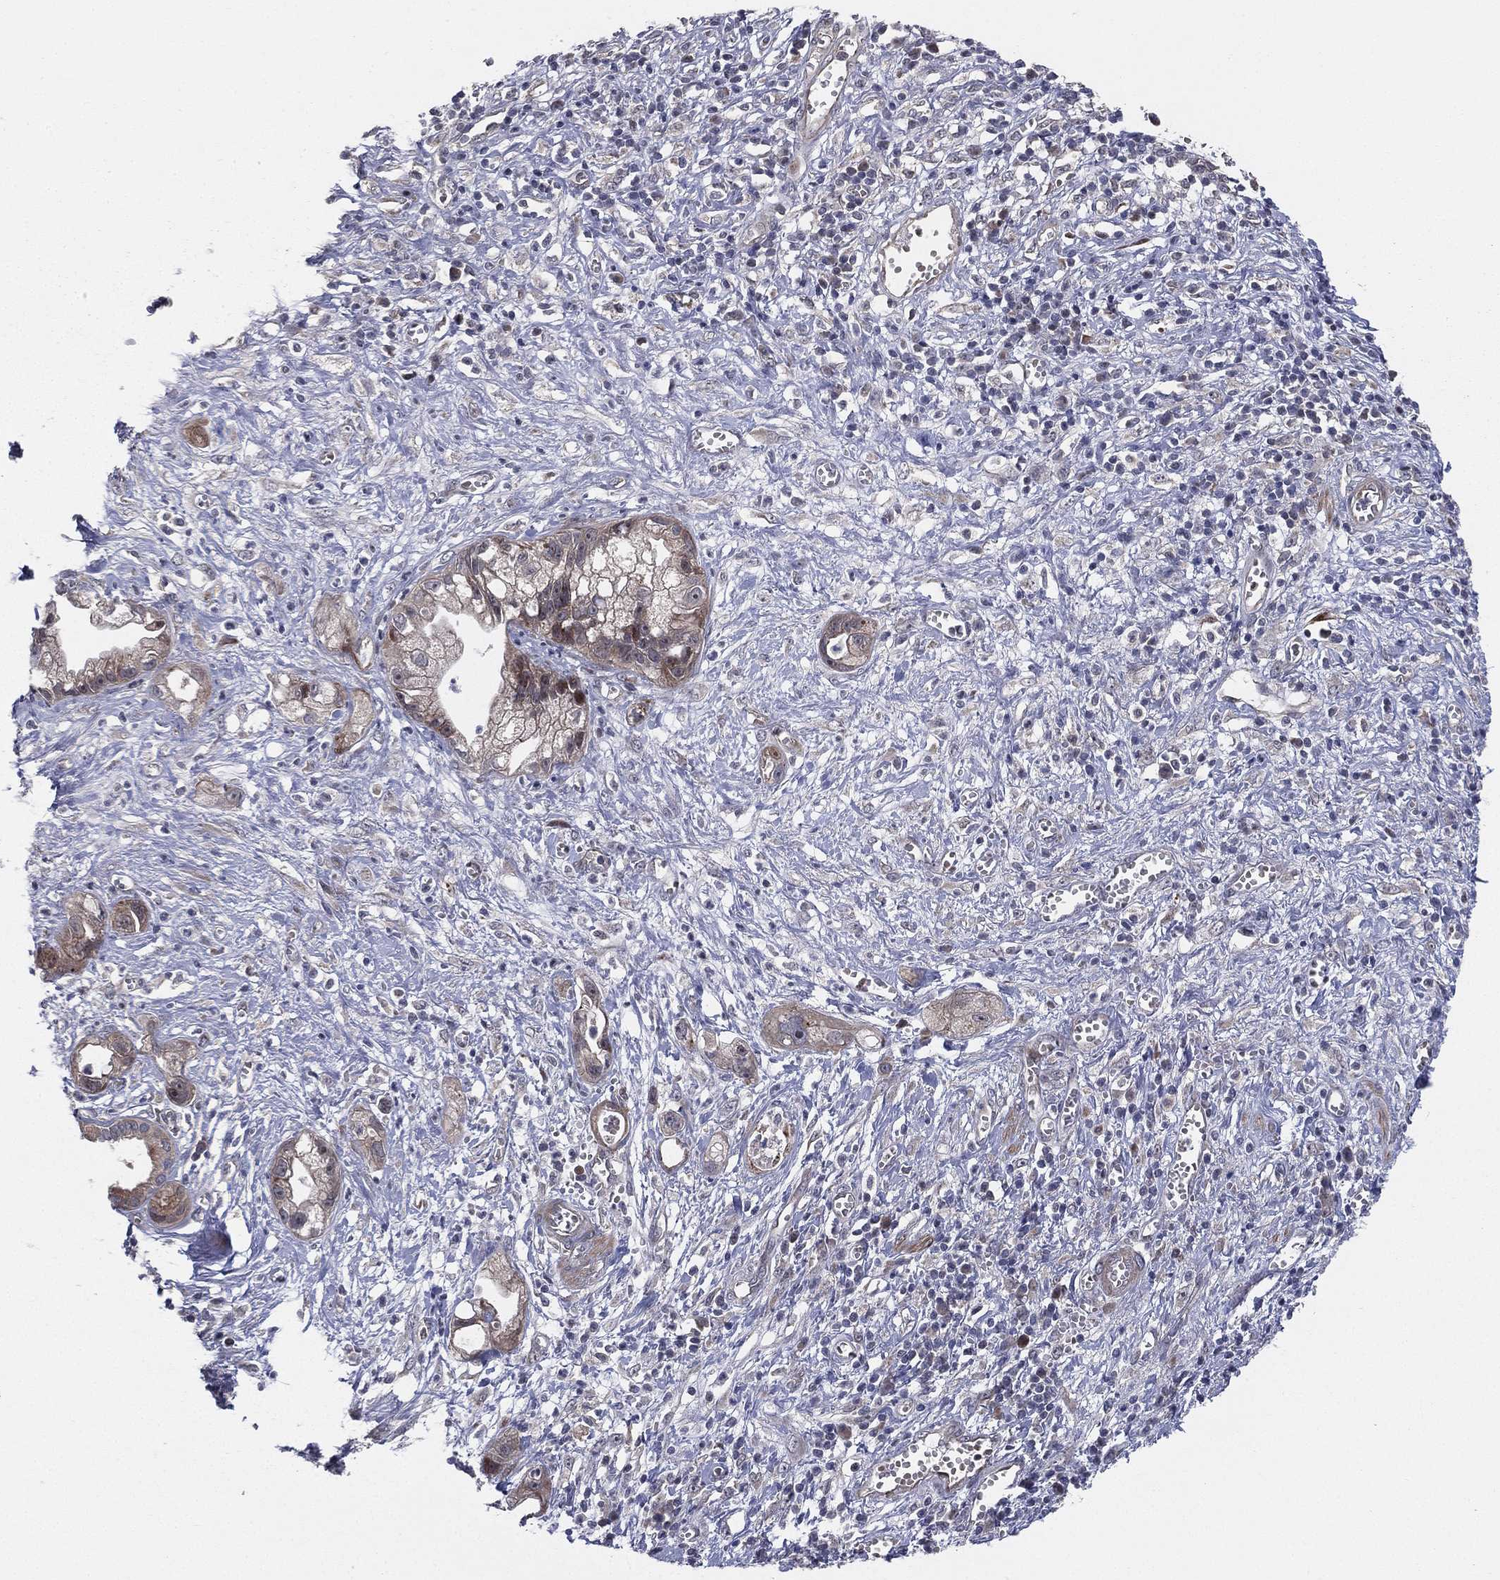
{"staining": {"intensity": "strong", "quantity": "25%-75%", "location": "cytoplasmic/membranous"}, "tissue": "pancreatic cancer", "cell_type": "Tumor cells", "image_type": "cancer", "snomed": [{"axis": "morphology", "description": "Adenocarcinoma, NOS"}, {"axis": "topography", "description": "Pancreas"}], "caption": "Strong cytoplasmic/membranous staining is appreciated in about 25%-75% of tumor cells in pancreatic adenocarcinoma.", "gene": "UTP14A", "patient": {"sex": "female", "age": 73}}